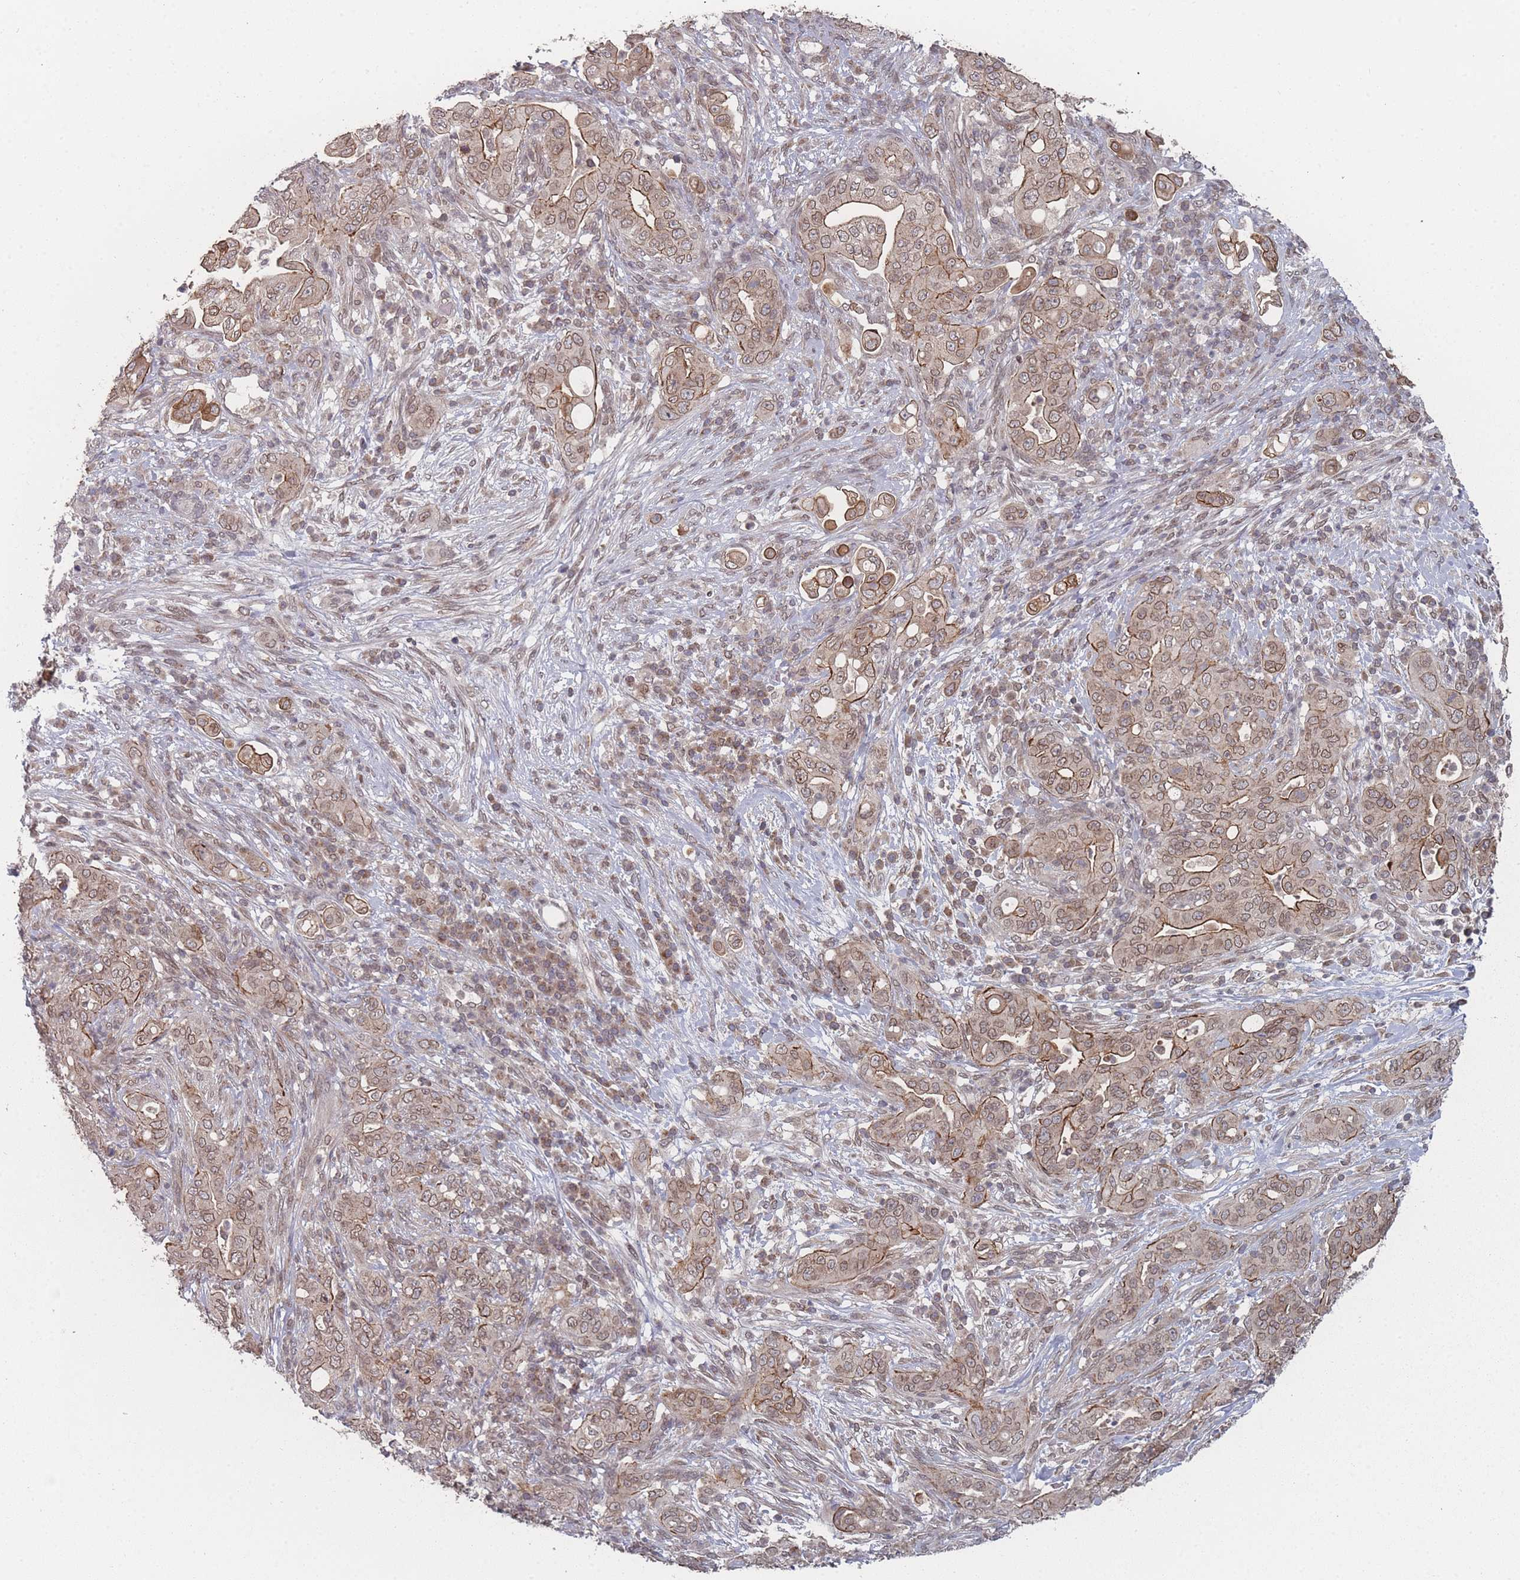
{"staining": {"intensity": "moderate", "quantity": ">75%", "location": "cytoplasmic/membranous,nuclear"}, "tissue": "pancreatic cancer", "cell_type": "Tumor cells", "image_type": "cancer", "snomed": [{"axis": "morphology", "description": "Normal tissue, NOS"}, {"axis": "morphology", "description": "Adenocarcinoma, NOS"}, {"axis": "topography", "description": "Lymph node"}, {"axis": "topography", "description": "Pancreas"}], "caption": "Immunohistochemistry (DAB) staining of pancreatic adenocarcinoma demonstrates moderate cytoplasmic/membranous and nuclear protein positivity in about >75% of tumor cells.", "gene": "TBC1D25", "patient": {"sex": "female", "age": 67}}